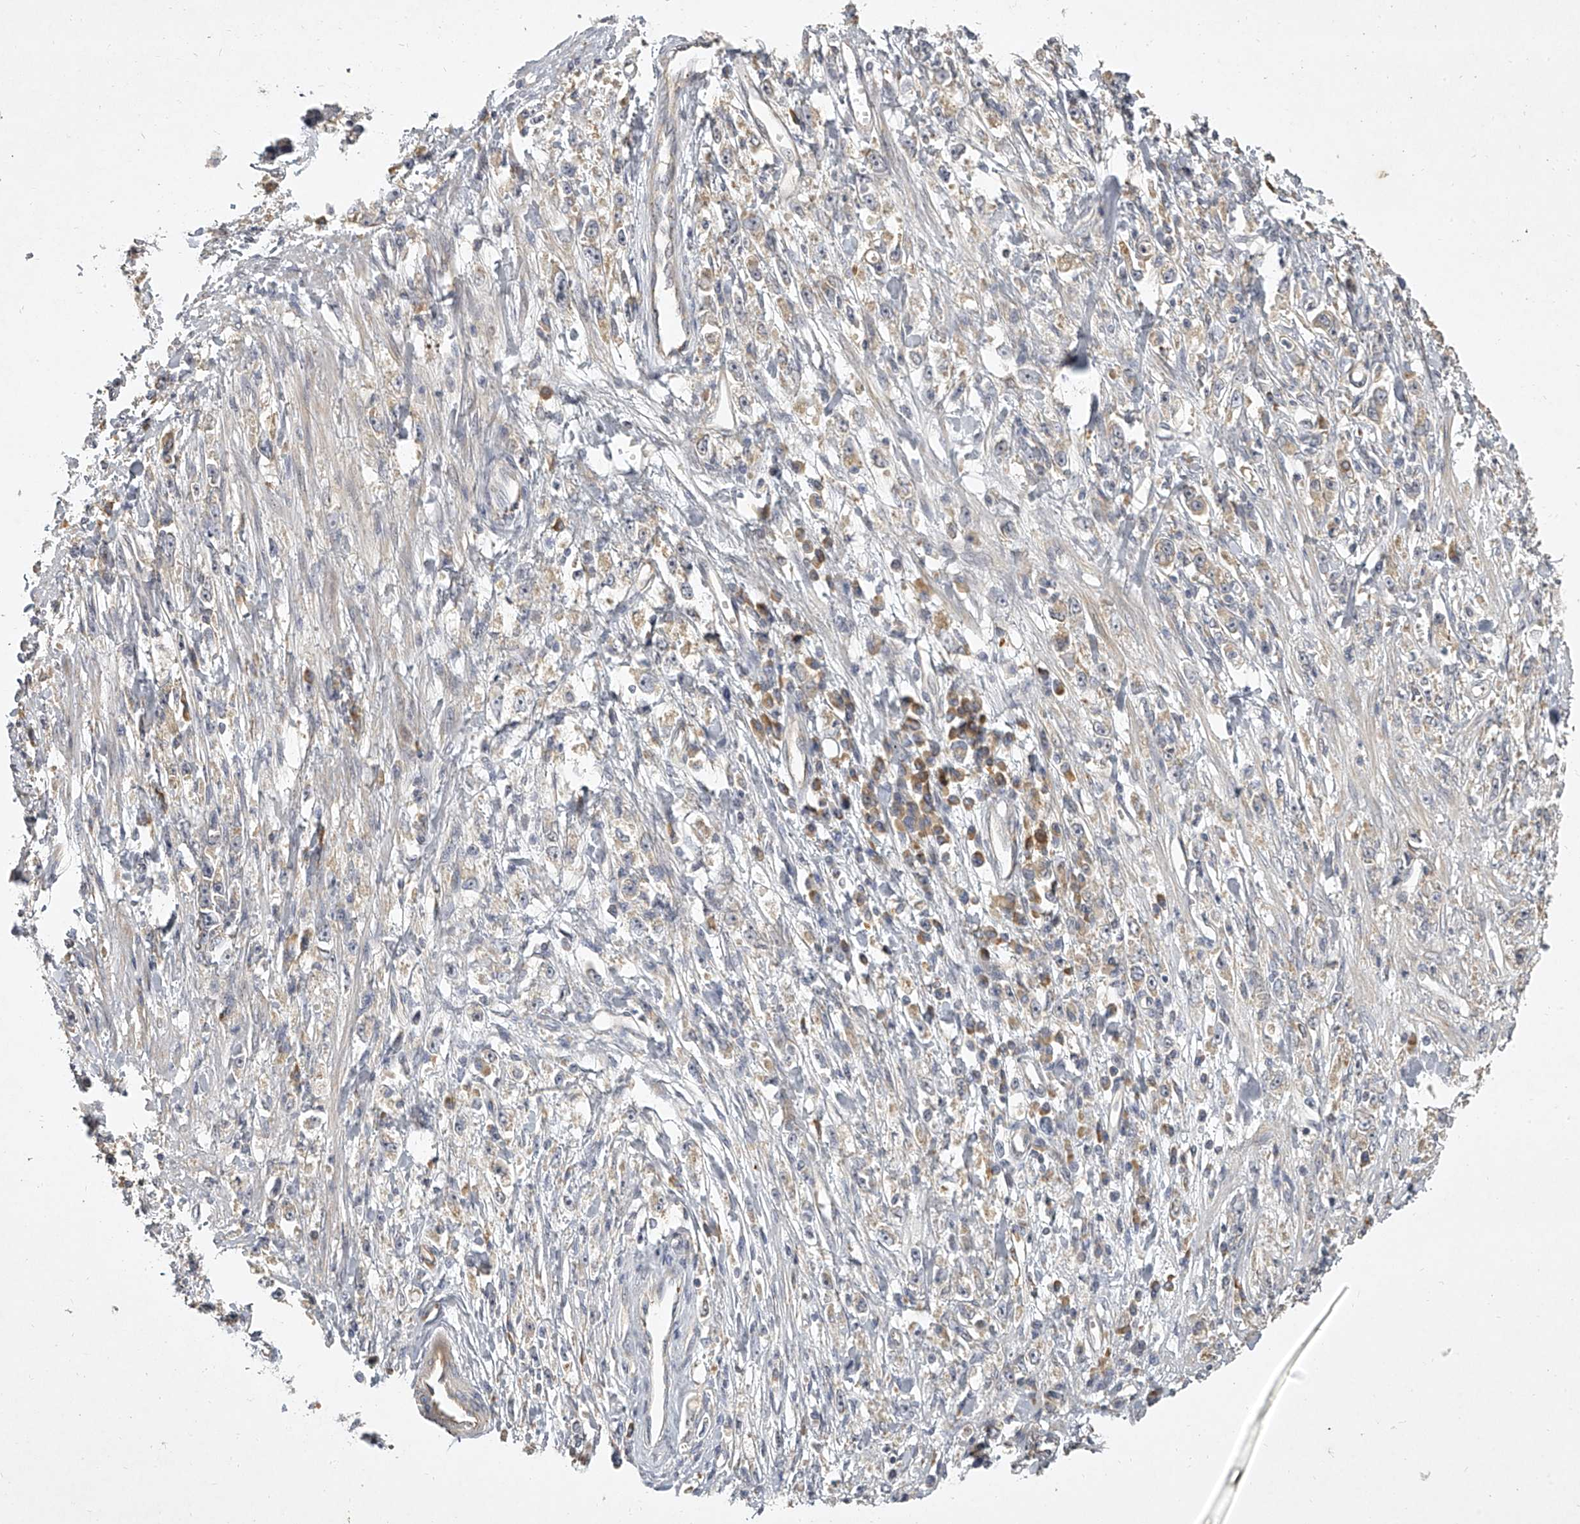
{"staining": {"intensity": "weak", "quantity": "<25%", "location": "cytoplasmic/membranous"}, "tissue": "stomach cancer", "cell_type": "Tumor cells", "image_type": "cancer", "snomed": [{"axis": "morphology", "description": "Adenocarcinoma, NOS"}, {"axis": "topography", "description": "Stomach"}], "caption": "The image shows no significant positivity in tumor cells of stomach adenocarcinoma.", "gene": "DOCK9", "patient": {"sex": "female", "age": 59}}